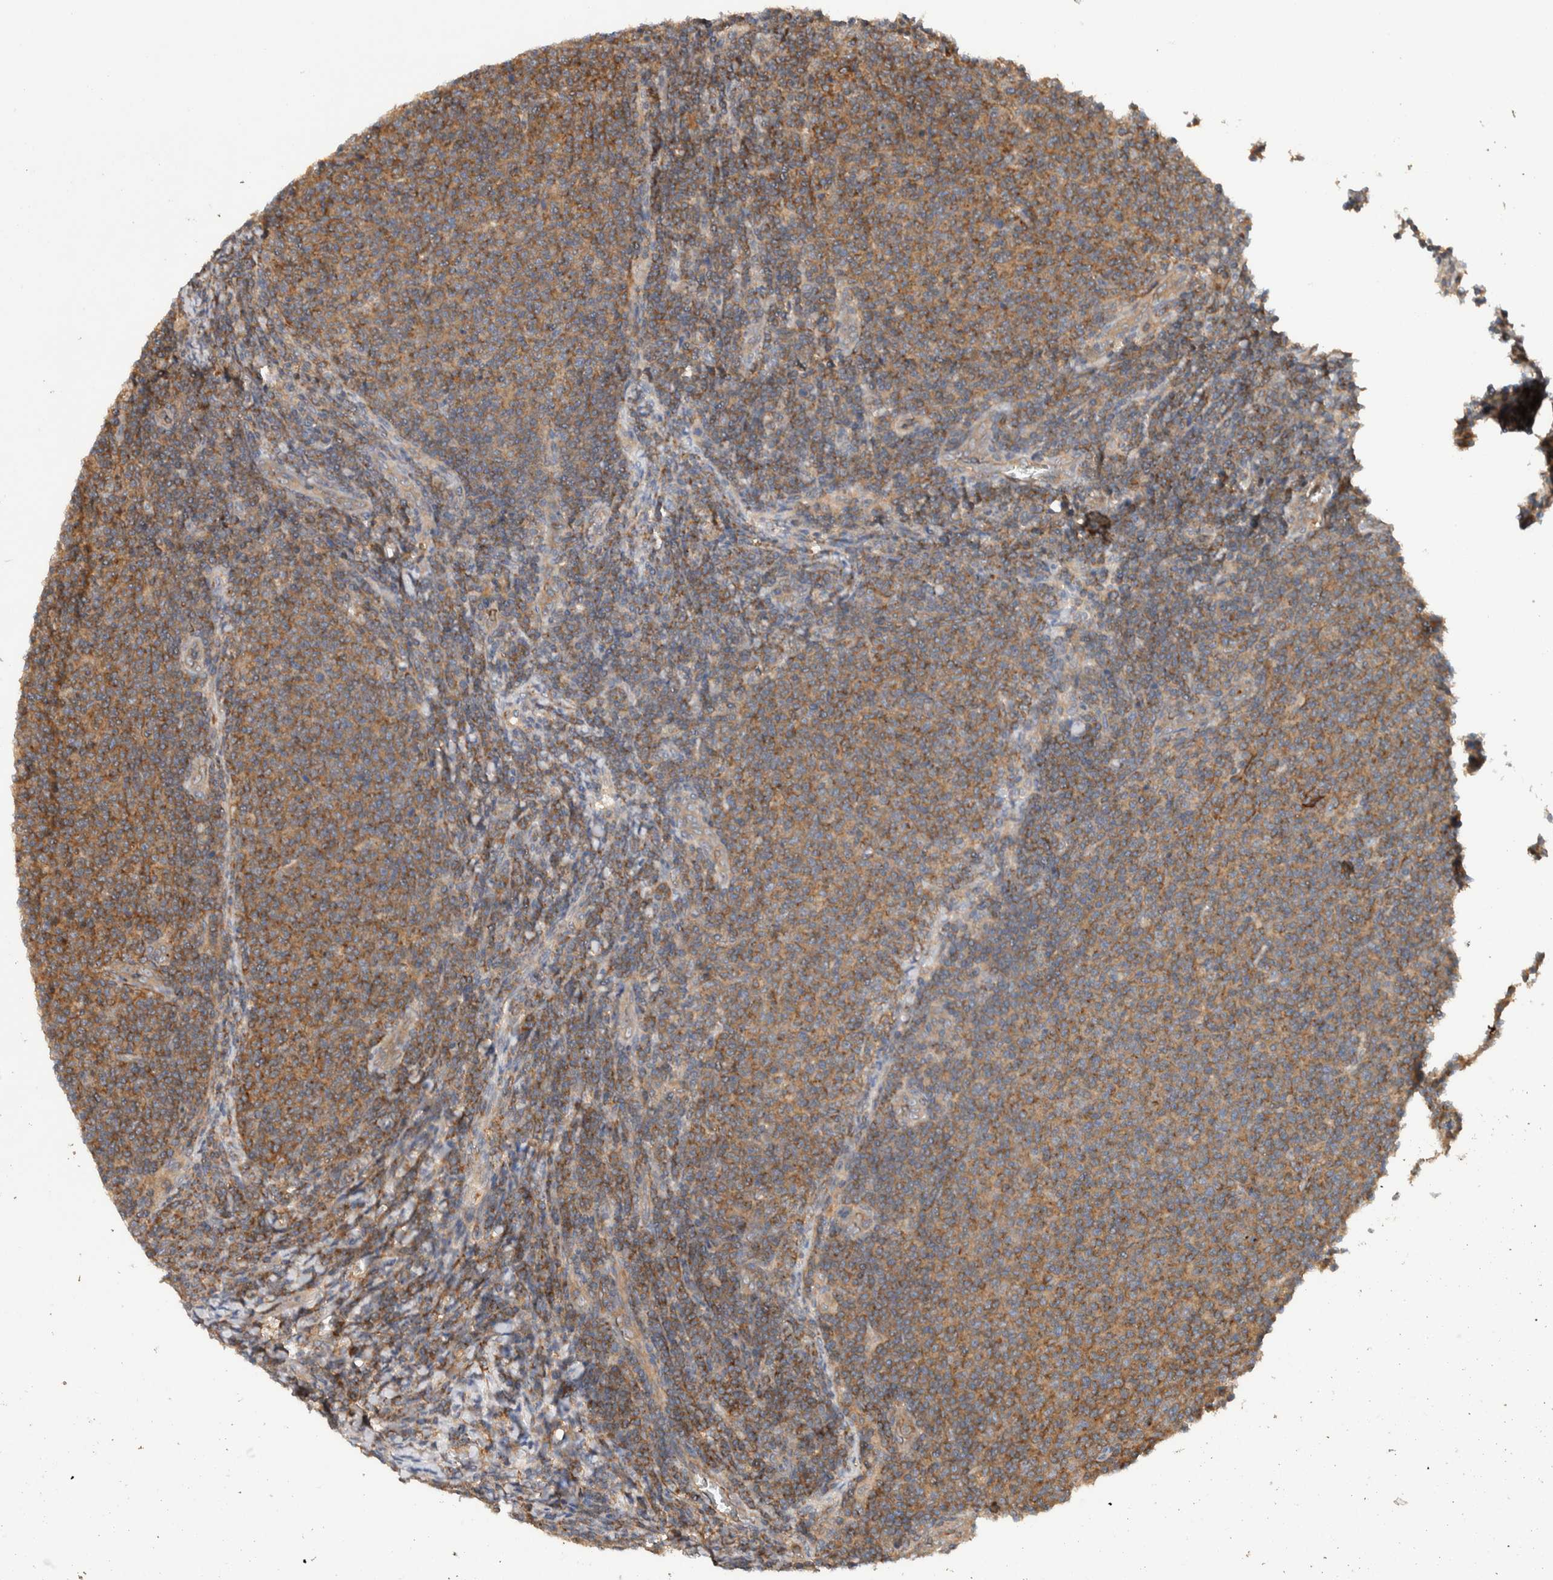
{"staining": {"intensity": "moderate", "quantity": ">75%", "location": "cytoplasmic/membranous"}, "tissue": "lymphoma", "cell_type": "Tumor cells", "image_type": "cancer", "snomed": [{"axis": "morphology", "description": "Malignant lymphoma, non-Hodgkin's type, Low grade"}, {"axis": "topography", "description": "Lymph node"}], "caption": "Immunohistochemical staining of human low-grade malignant lymphoma, non-Hodgkin's type reveals moderate cytoplasmic/membranous protein expression in approximately >75% of tumor cells.", "gene": "SYNRG", "patient": {"sex": "male", "age": 66}}